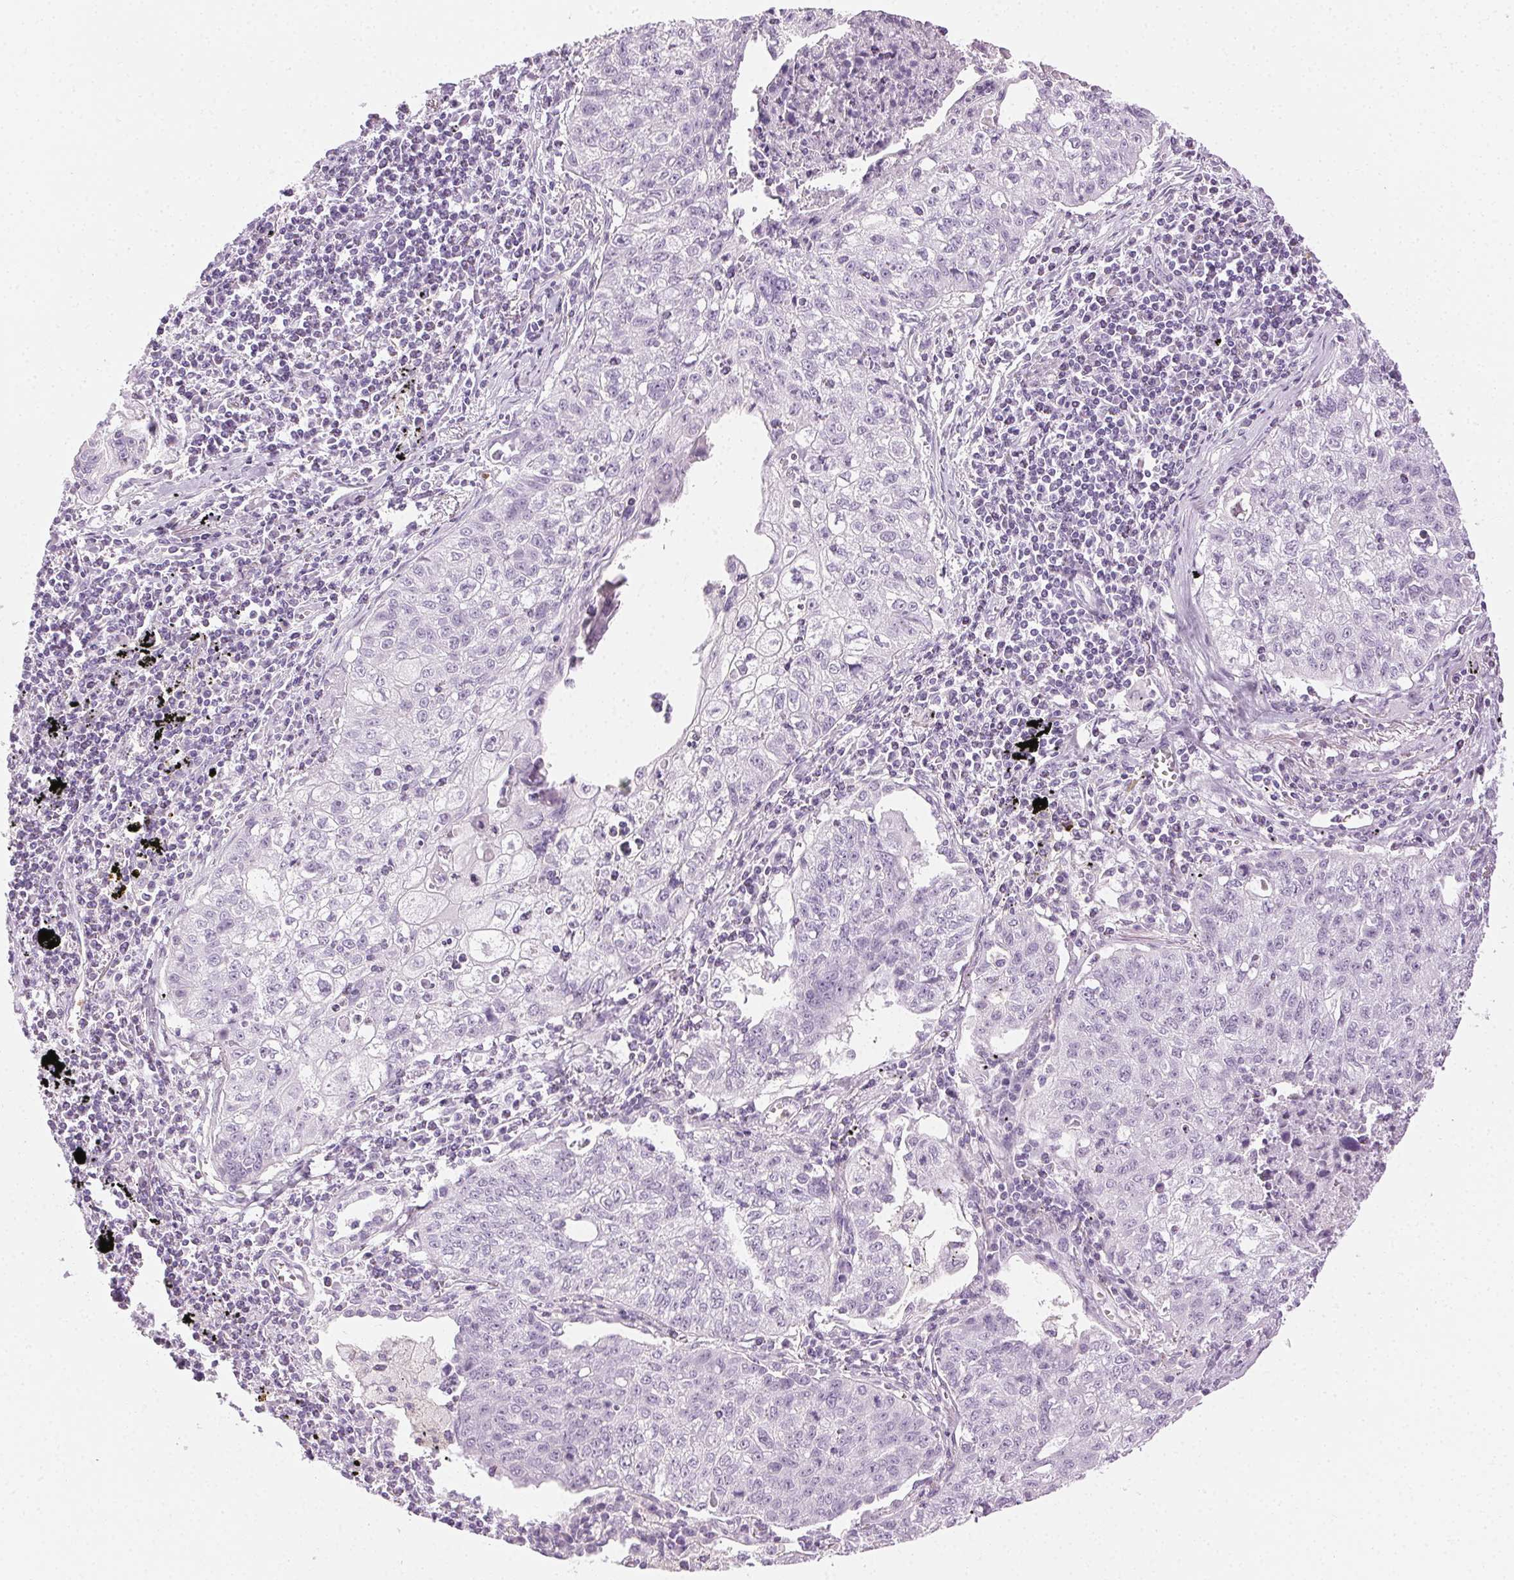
{"staining": {"intensity": "negative", "quantity": "none", "location": "none"}, "tissue": "lung cancer", "cell_type": "Tumor cells", "image_type": "cancer", "snomed": [{"axis": "morphology", "description": "Normal morphology"}, {"axis": "morphology", "description": "Aneuploidy"}, {"axis": "morphology", "description": "Squamous cell carcinoma, NOS"}, {"axis": "topography", "description": "Lymph node"}, {"axis": "topography", "description": "Lung"}], "caption": "IHC micrograph of human lung cancer stained for a protein (brown), which exhibits no expression in tumor cells.", "gene": "MPO", "patient": {"sex": "female", "age": 76}}